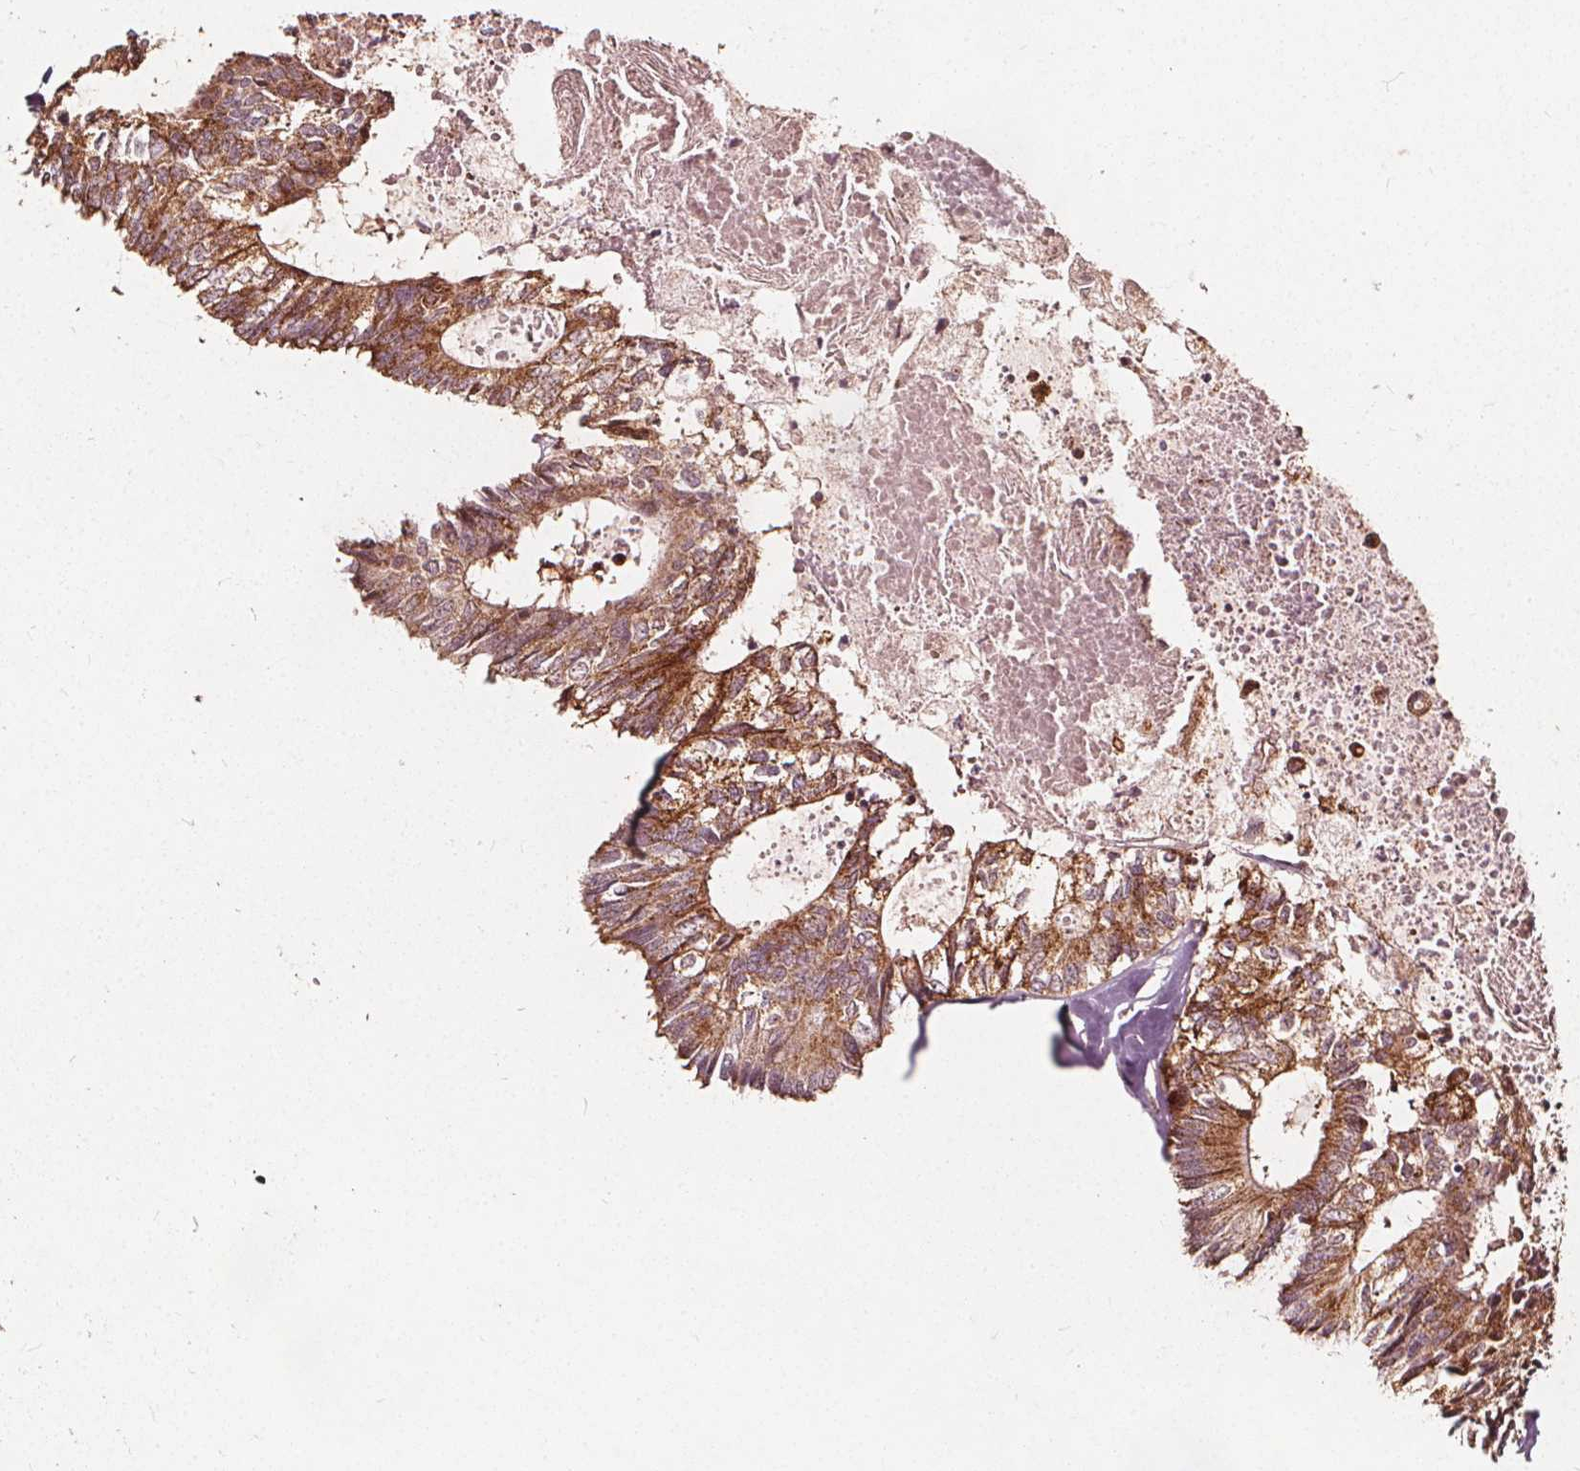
{"staining": {"intensity": "moderate", "quantity": ">75%", "location": "cytoplasmic/membranous"}, "tissue": "colorectal cancer", "cell_type": "Tumor cells", "image_type": "cancer", "snomed": [{"axis": "morphology", "description": "Adenocarcinoma, NOS"}, {"axis": "topography", "description": "Colon"}, {"axis": "topography", "description": "Rectum"}], "caption": "Immunohistochemistry (IHC) histopathology image of neoplastic tissue: human adenocarcinoma (colorectal) stained using immunohistochemistry reveals medium levels of moderate protein expression localized specifically in the cytoplasmic/membranous of tumor cells, appearing as a cytoplasmic/membranous brown color.", "gene": "AIP", "patient": {"sex": "male", "age": 57}}